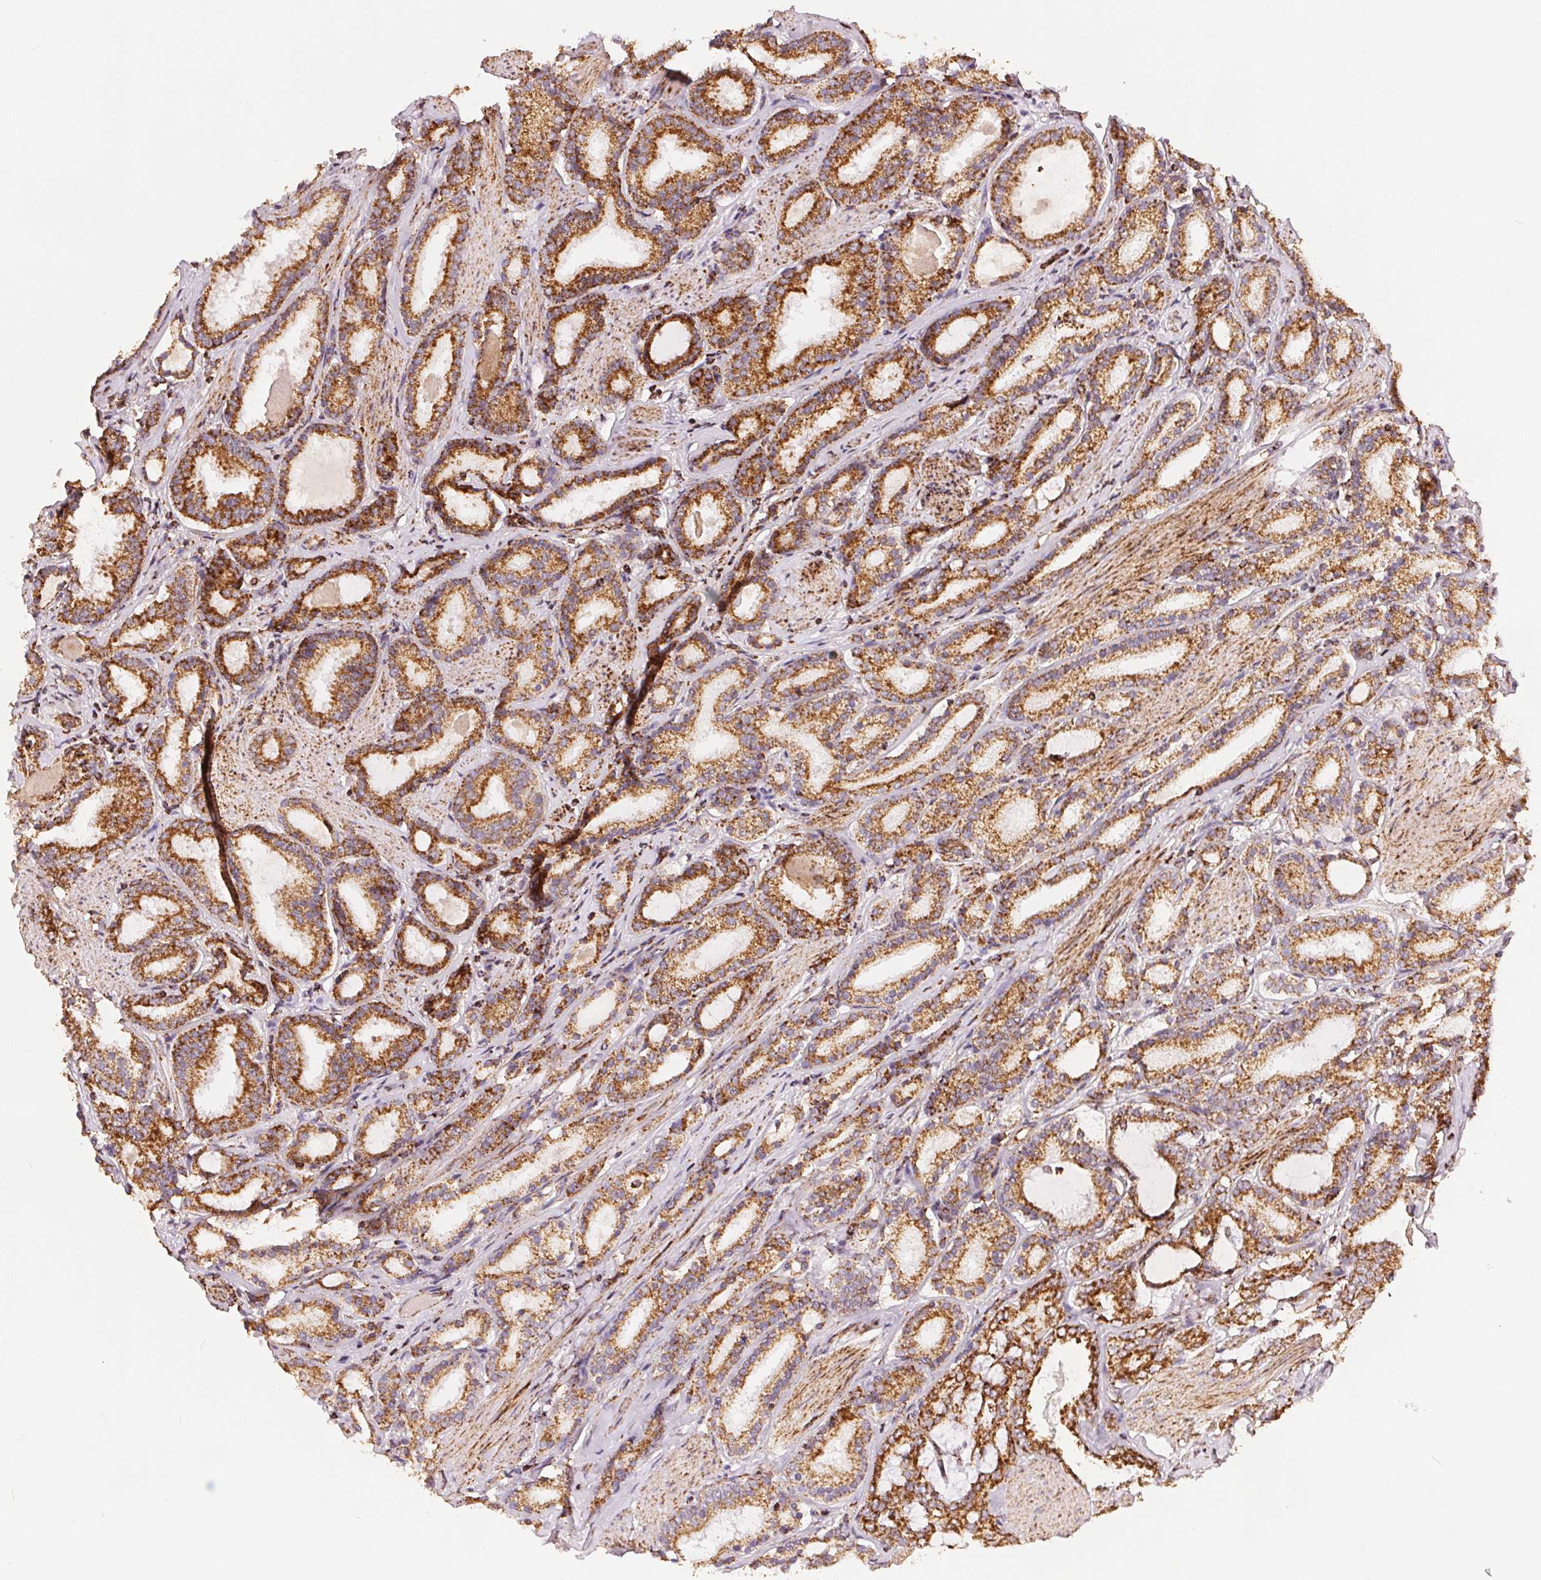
{"staining": {"intensity": "strong", "quantity": ">75%", "location": "cytoplasmic/membranous"}, "tissue": "prostate cancer", "cell_type": "Tumor cells", "image_type": "cancer", "snomed": [{"axis": "morphology", "description": "Adenocarcinoma, High grade"}, {"axis": "topography", "description": "Prostate"}], "caption": "This is an image of IHC staining of high-grade adenocarcinoma (prostate), which shows strong expression in the cytoplasmic/membranous of tumor cells.", "gene": "SDHB", "patient": {"sex": "male", "age": 63}}